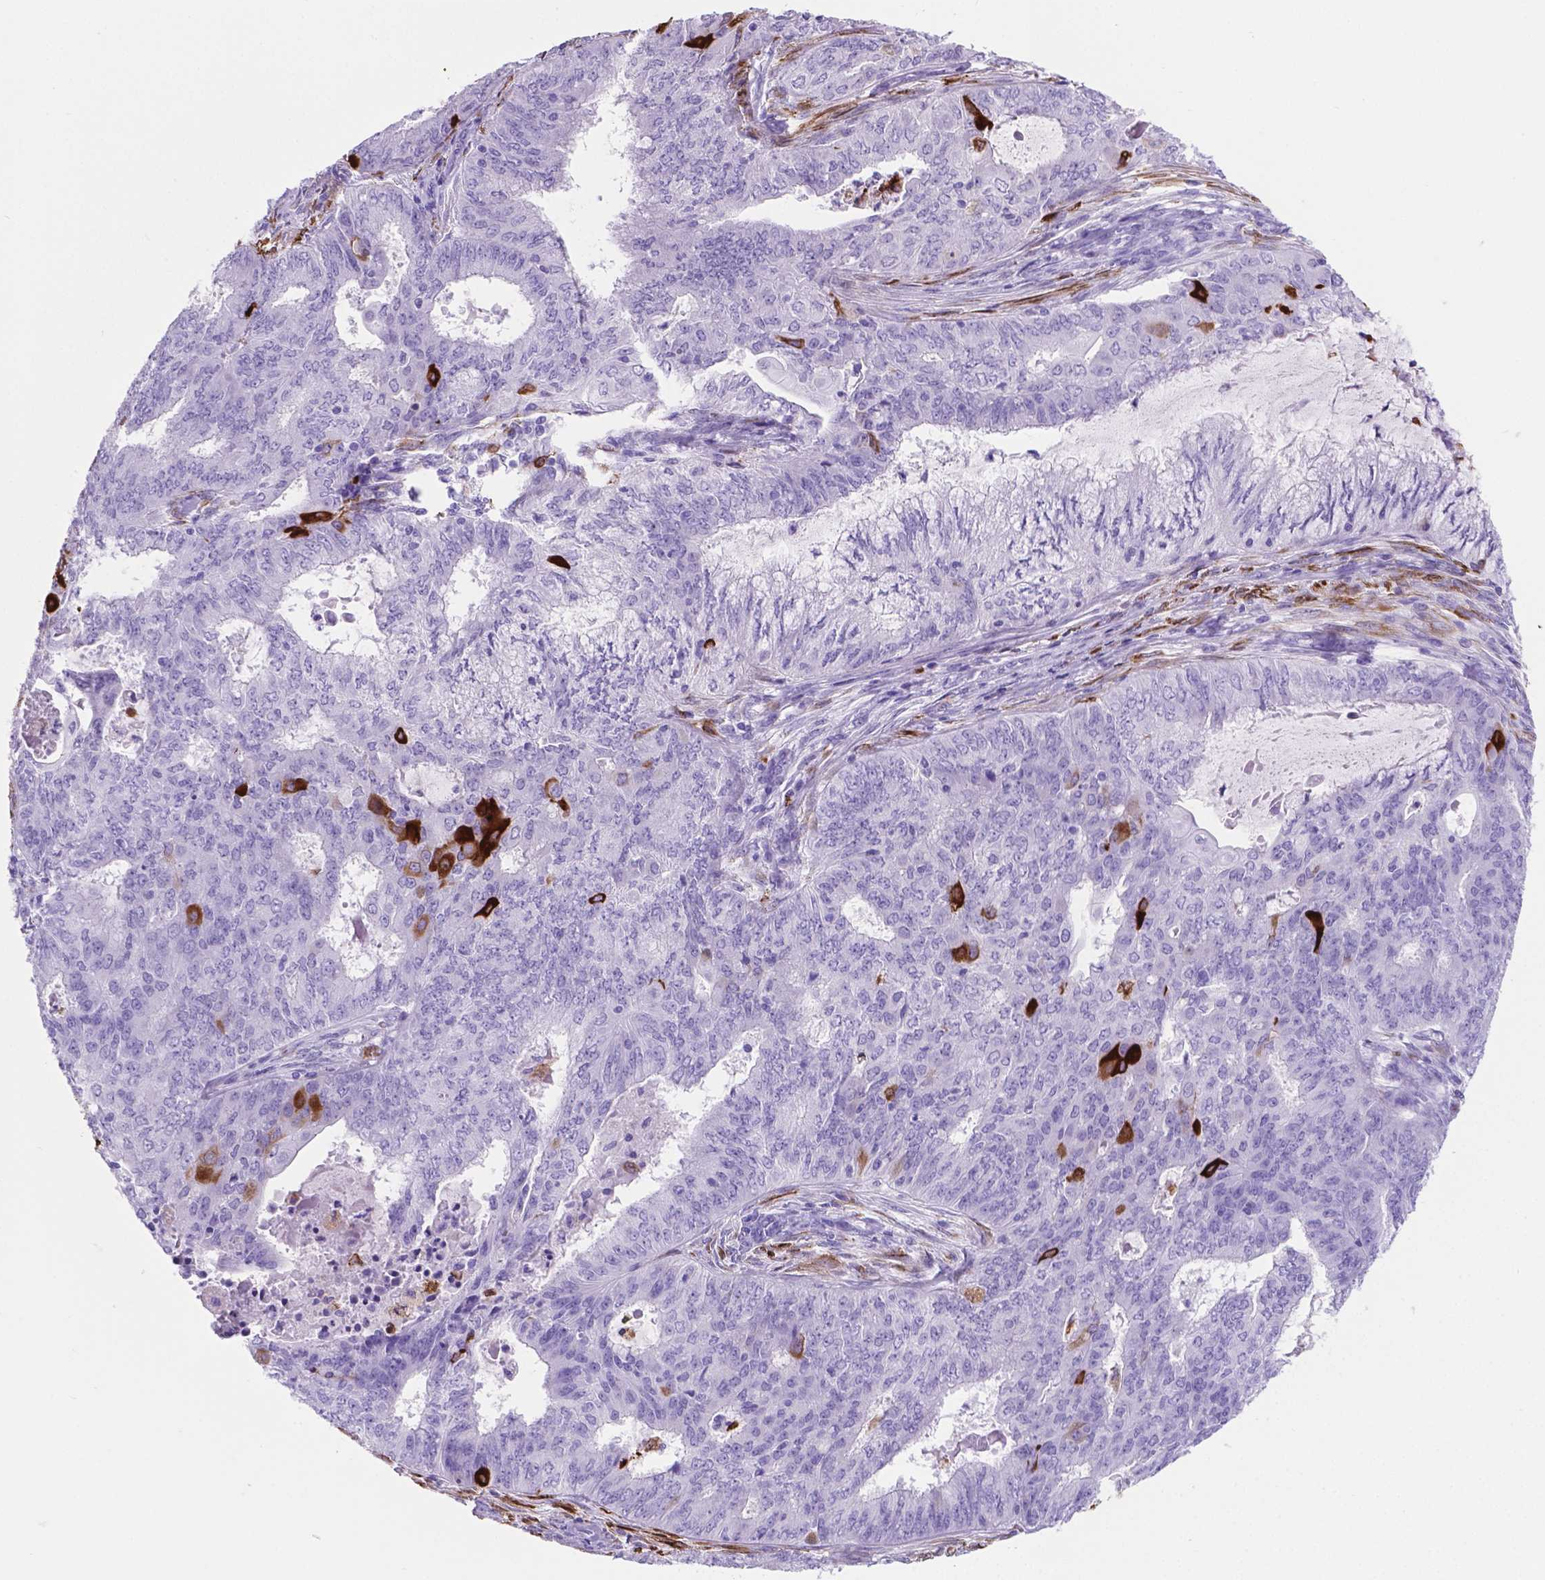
{"staining": {"intensity": "strong", "quantity": "<25%", "location": "cytoplasmic/membranous"}, "tissue": "endometrial cancer", "cell_type": "Tumor cells", "image_type": "cancer", "snomed": [{"axis": "morphology", "description": "Adenocarcinoma, NOS"}, {"axis": "topography", "description": "Endometrium"}], "caption": "Tumor cells reveal medium levels of strong cytoplasmic/membranous positivity in approximately <25% of cells in endometrial cancer.", "gene": "MACF1", "patient": {"sex": "female", "age": 62}}